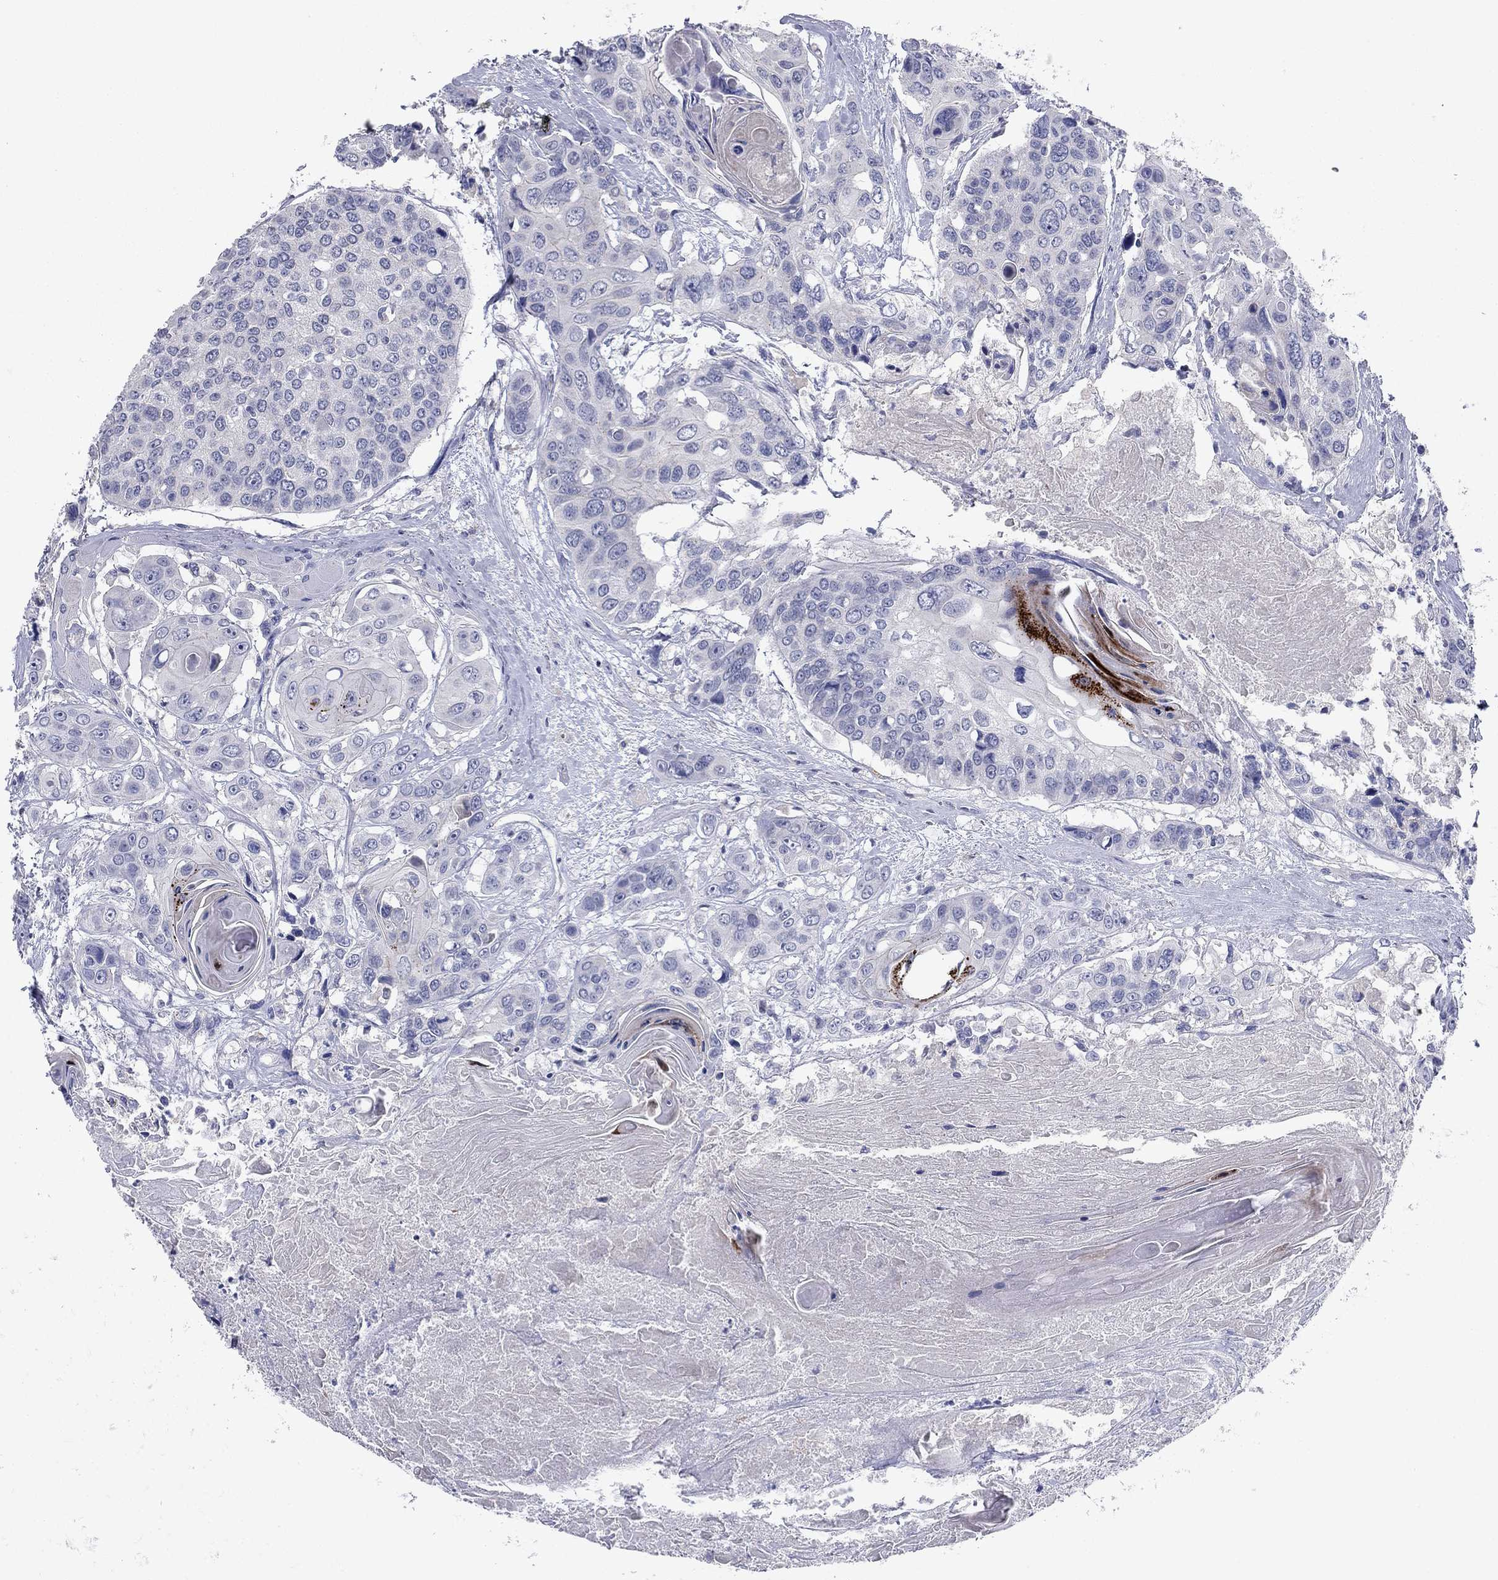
{"staining": {"intensity": "negative", "quantity": "none", "location": "none"}, "tissue": "head and neck cancer", "cell_type": "Tumor cells", "image_type": "cancer", "snomed": [{"axis": "morphology", "description": "Squamous cell carcinoma, NOS"}, {"axis": "topography", "description": "Oral tissue"}, {"axis": "topography", "description": "Head-Neck"}], "caption": "High power microscopy histopathology image of an immunohistochemistry (IHC) histopathology image of head and neck cancer, revealing no significant positivity in tumor cells.", "gene": "CNTNAP4", "patient": {"sex": "male", "age": 56}}